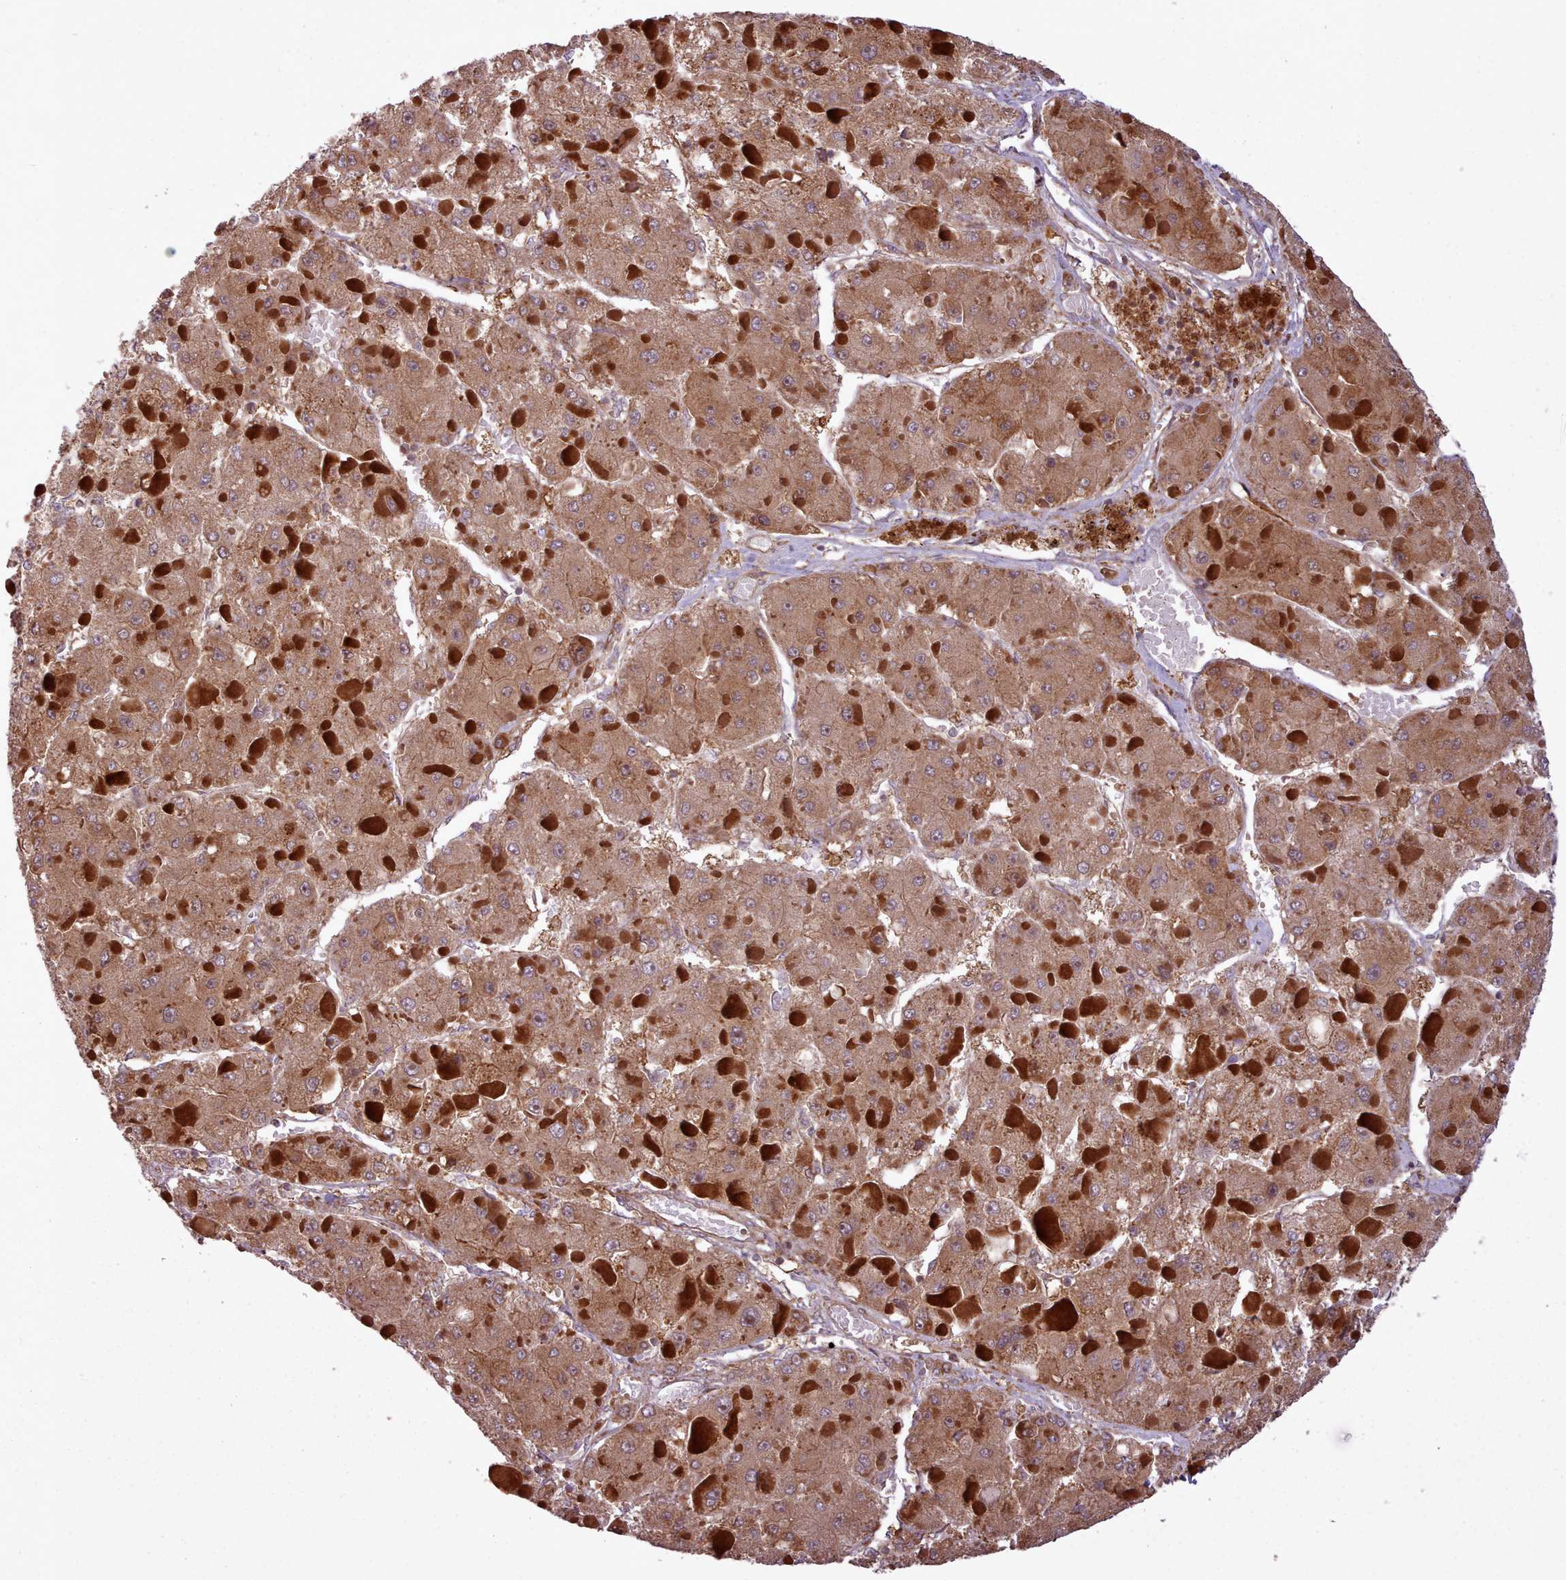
{"staining": {"intensity": "moderate", "quantity": ">75%", "location": "cytoplasmic/membranous"}, "tissue": "liver cancer", "cell_type": "Tumor cells", "image_type": "cancer", "snomed": [{"axis": "morphology", "description": "Carcinoma, Hepatocellular, NOS"}, {"axis": "topography", "description": "Liver"}], "caption": "The photomicrograph exhibits staining of hepatocellular carcinoma (liver), revealing moderate cytoplasmic/membranous protein expression (brown color) within tumor cells. The protein of interest is shown in brown color, while the nuclei are stained blue.", "gene": "NLRP7", "patient": {"sex": "female", "age": 73}}